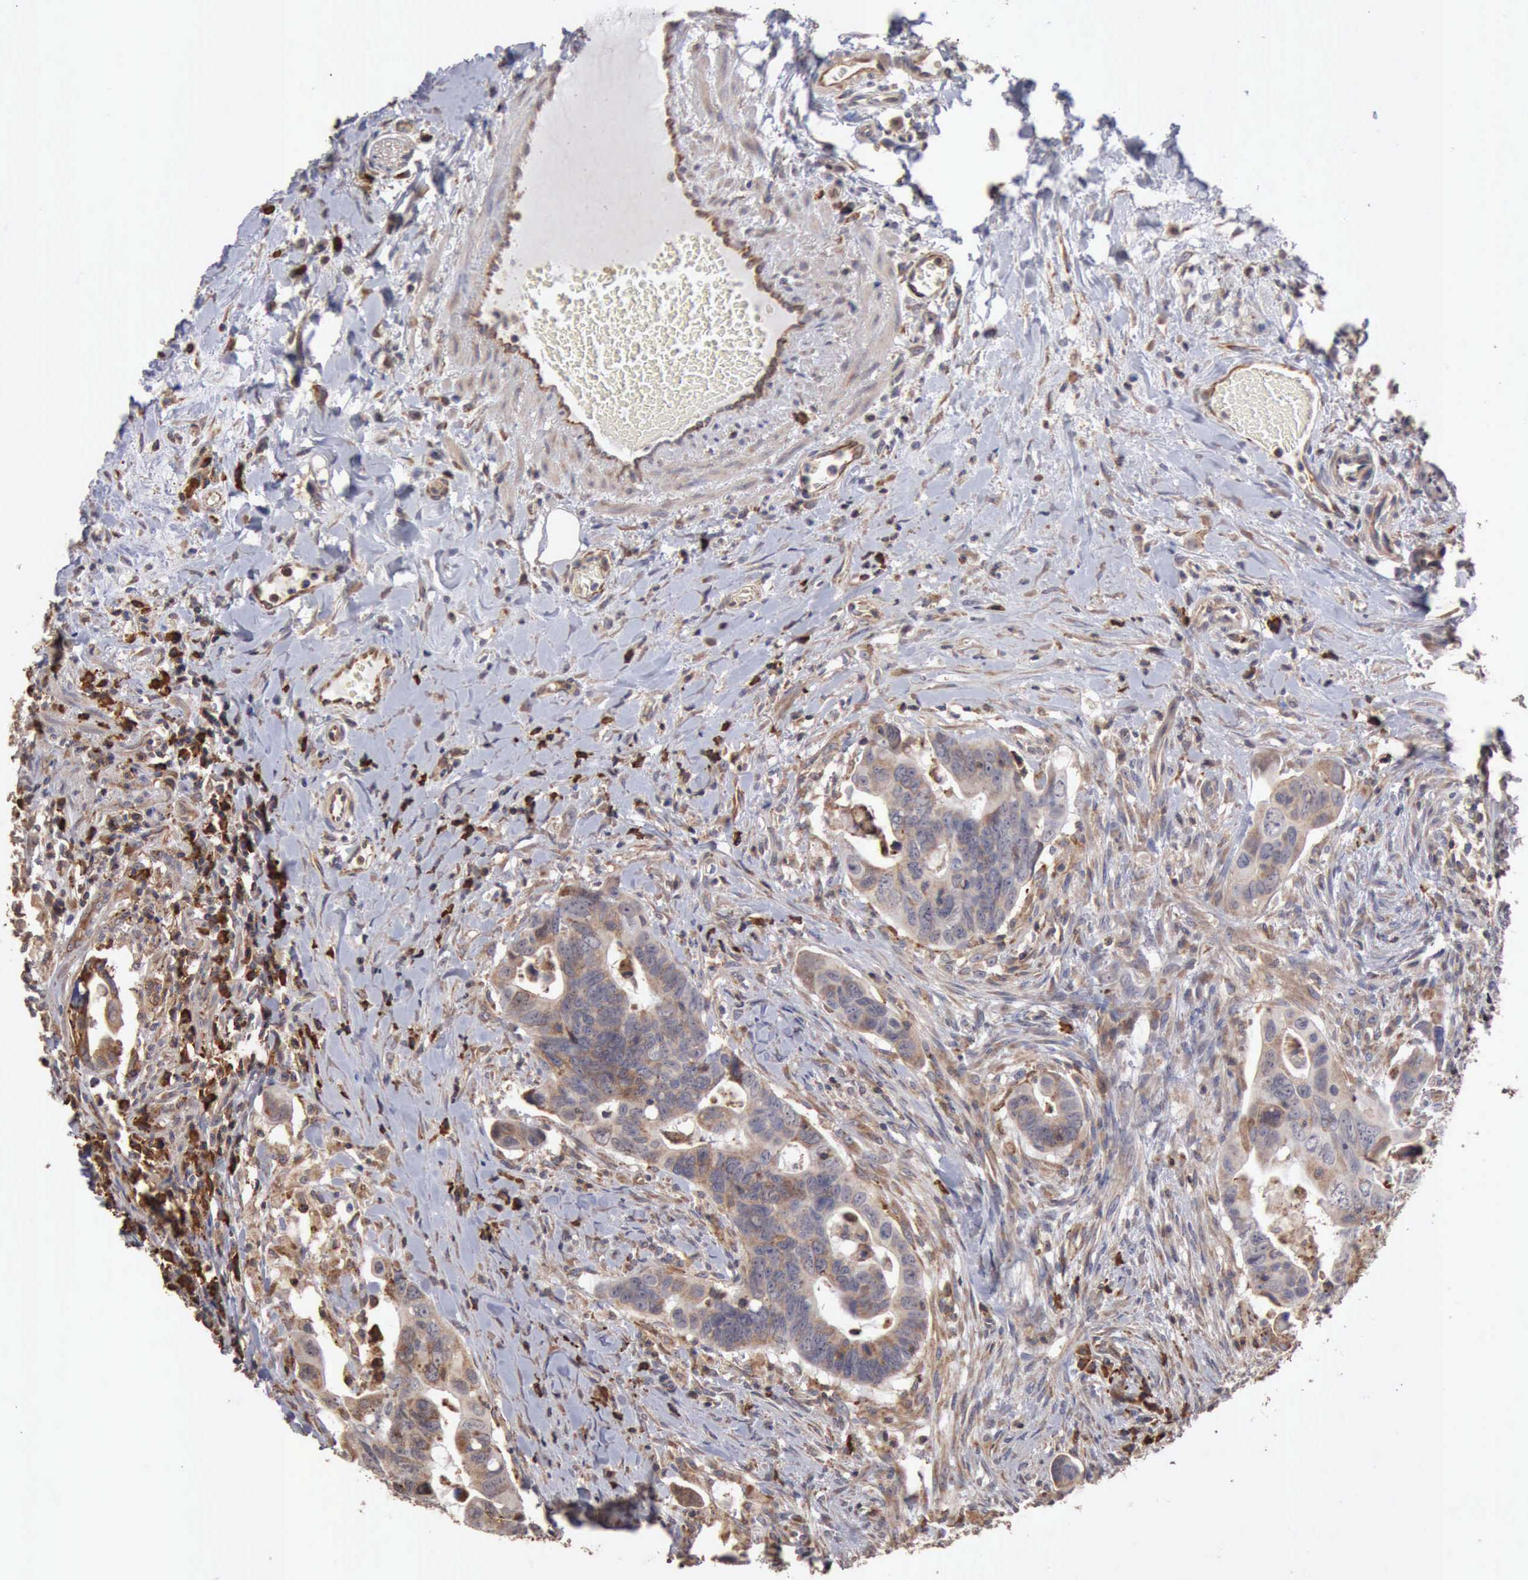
{"staining": {"intensity": "weak", "quantity": "25%-75%", "location": "cytoplasmic/membranous"}, "tissue": "colorectal cancer", "cell_type": "Tumor cells", "image_type": "cancer", "snomed": [{"axis": "morphology", "description": "Adenocarcinoma, NOS"}, {"axis": "topography", "description": "Rectum"}], "caption": "Immunohistochemistry of human adenocarcinoma (colorectal) displays low levels of weak cytoplasmic/membranous positivity in about 25%-75% of tumor cells.", "gene": "GPR101", "patient": {"sex": "male", "age": 53}}